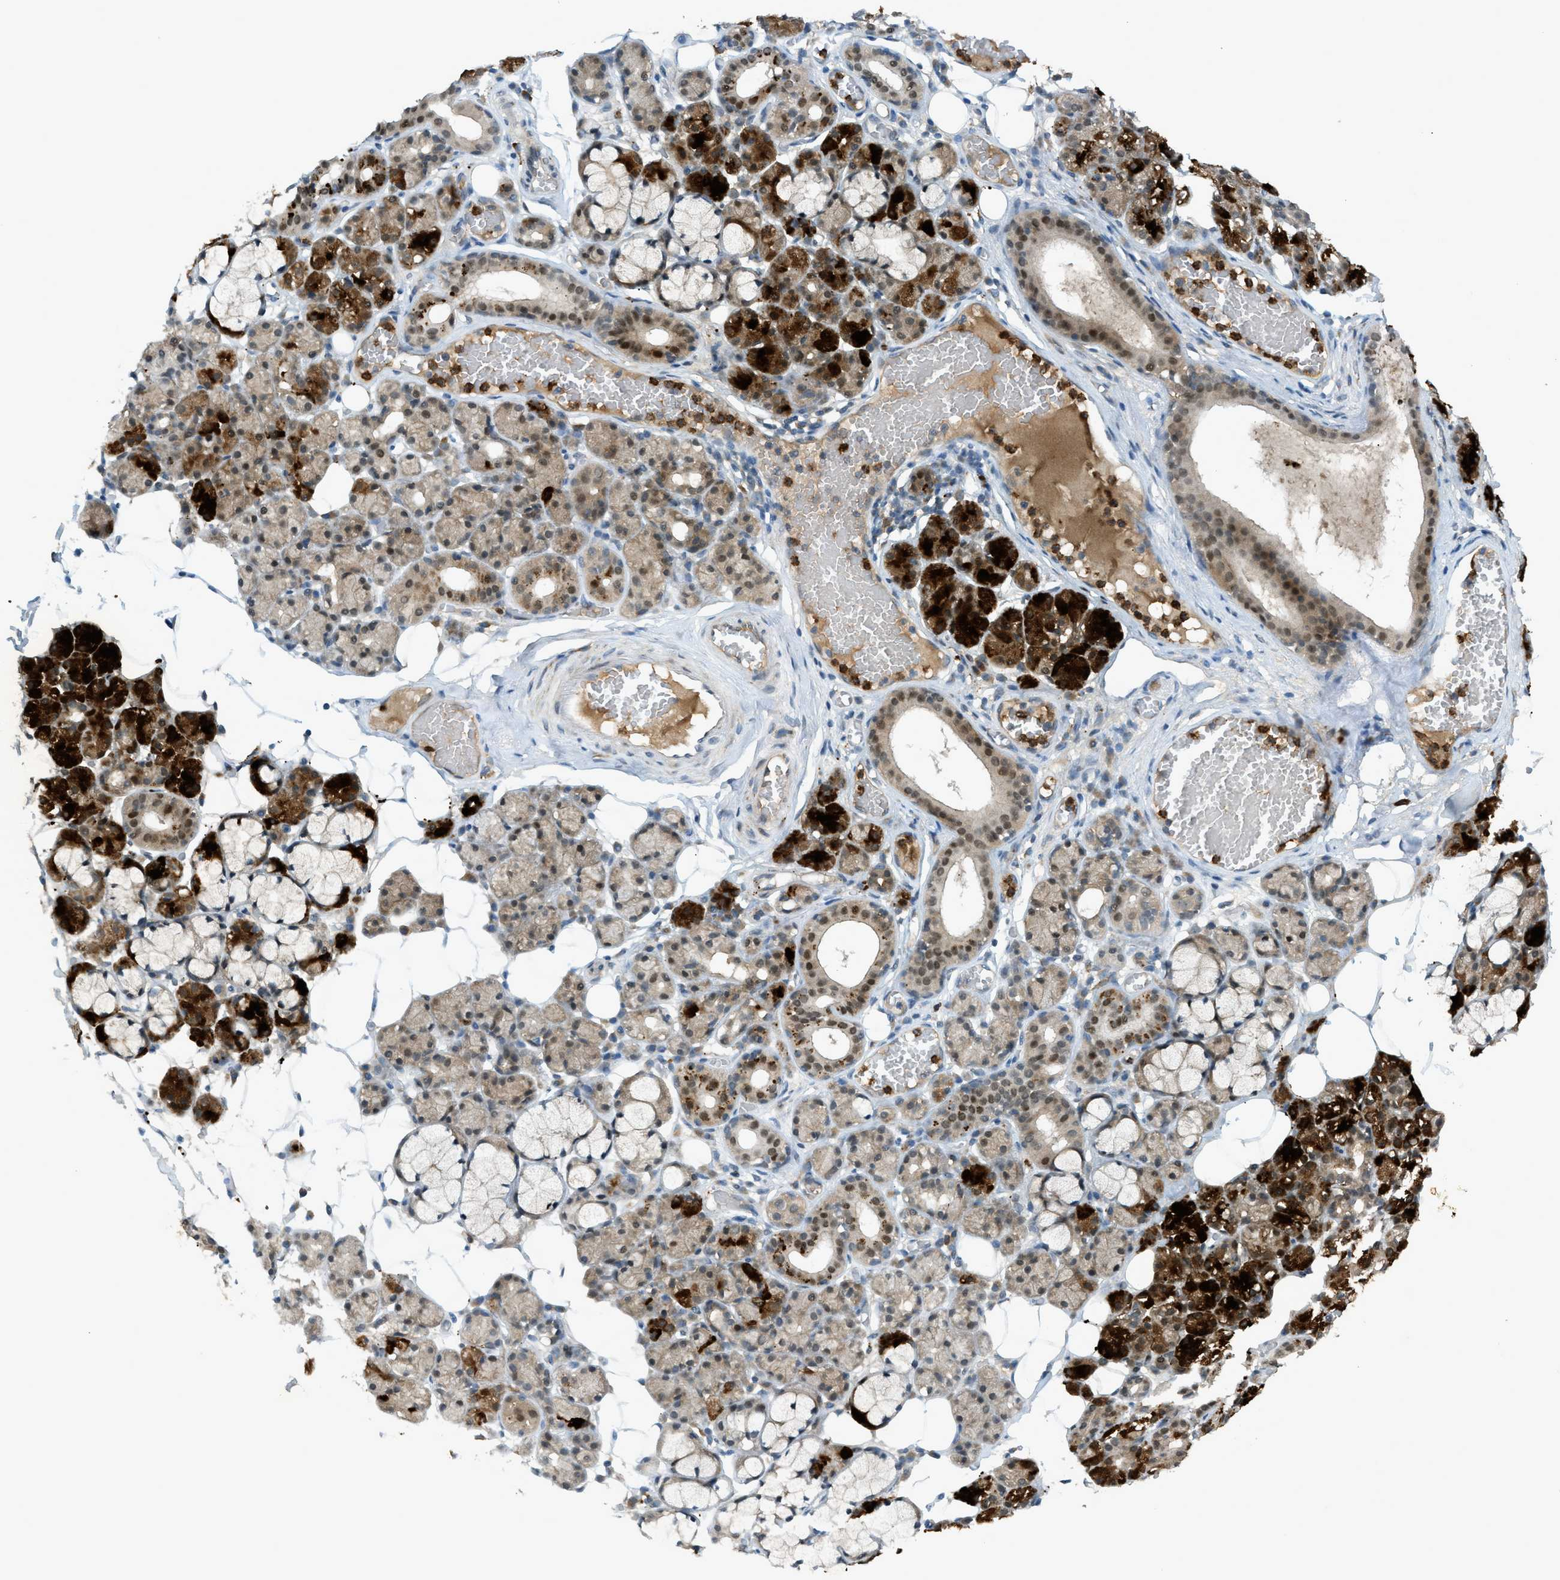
{"staining": {"intensity": "strong", "quantity": ">75%", "location": "cytoplasmic/membranous,nuclear"}, "tissue": "salivary gland", "cell_type": "Glandular cells", "image_type": "normal", "snomed": [{"axis": "morphology", "description": "Normal tissue, NOS"}, {"axis": "topography", "description": "Salivary gland"}], "caption": "The immunohistochemical stain shows strong cytoplasmic/membranous,nuclear staining in glandular cells of unremarkable salivary gland. The staining is performed using DAB brown chromogen to label protein expression. The nuclei are counter-stained blue using hematoxylin.", "gene": "DYRK1A", "patient": {"sex": "male", "age": 63}}